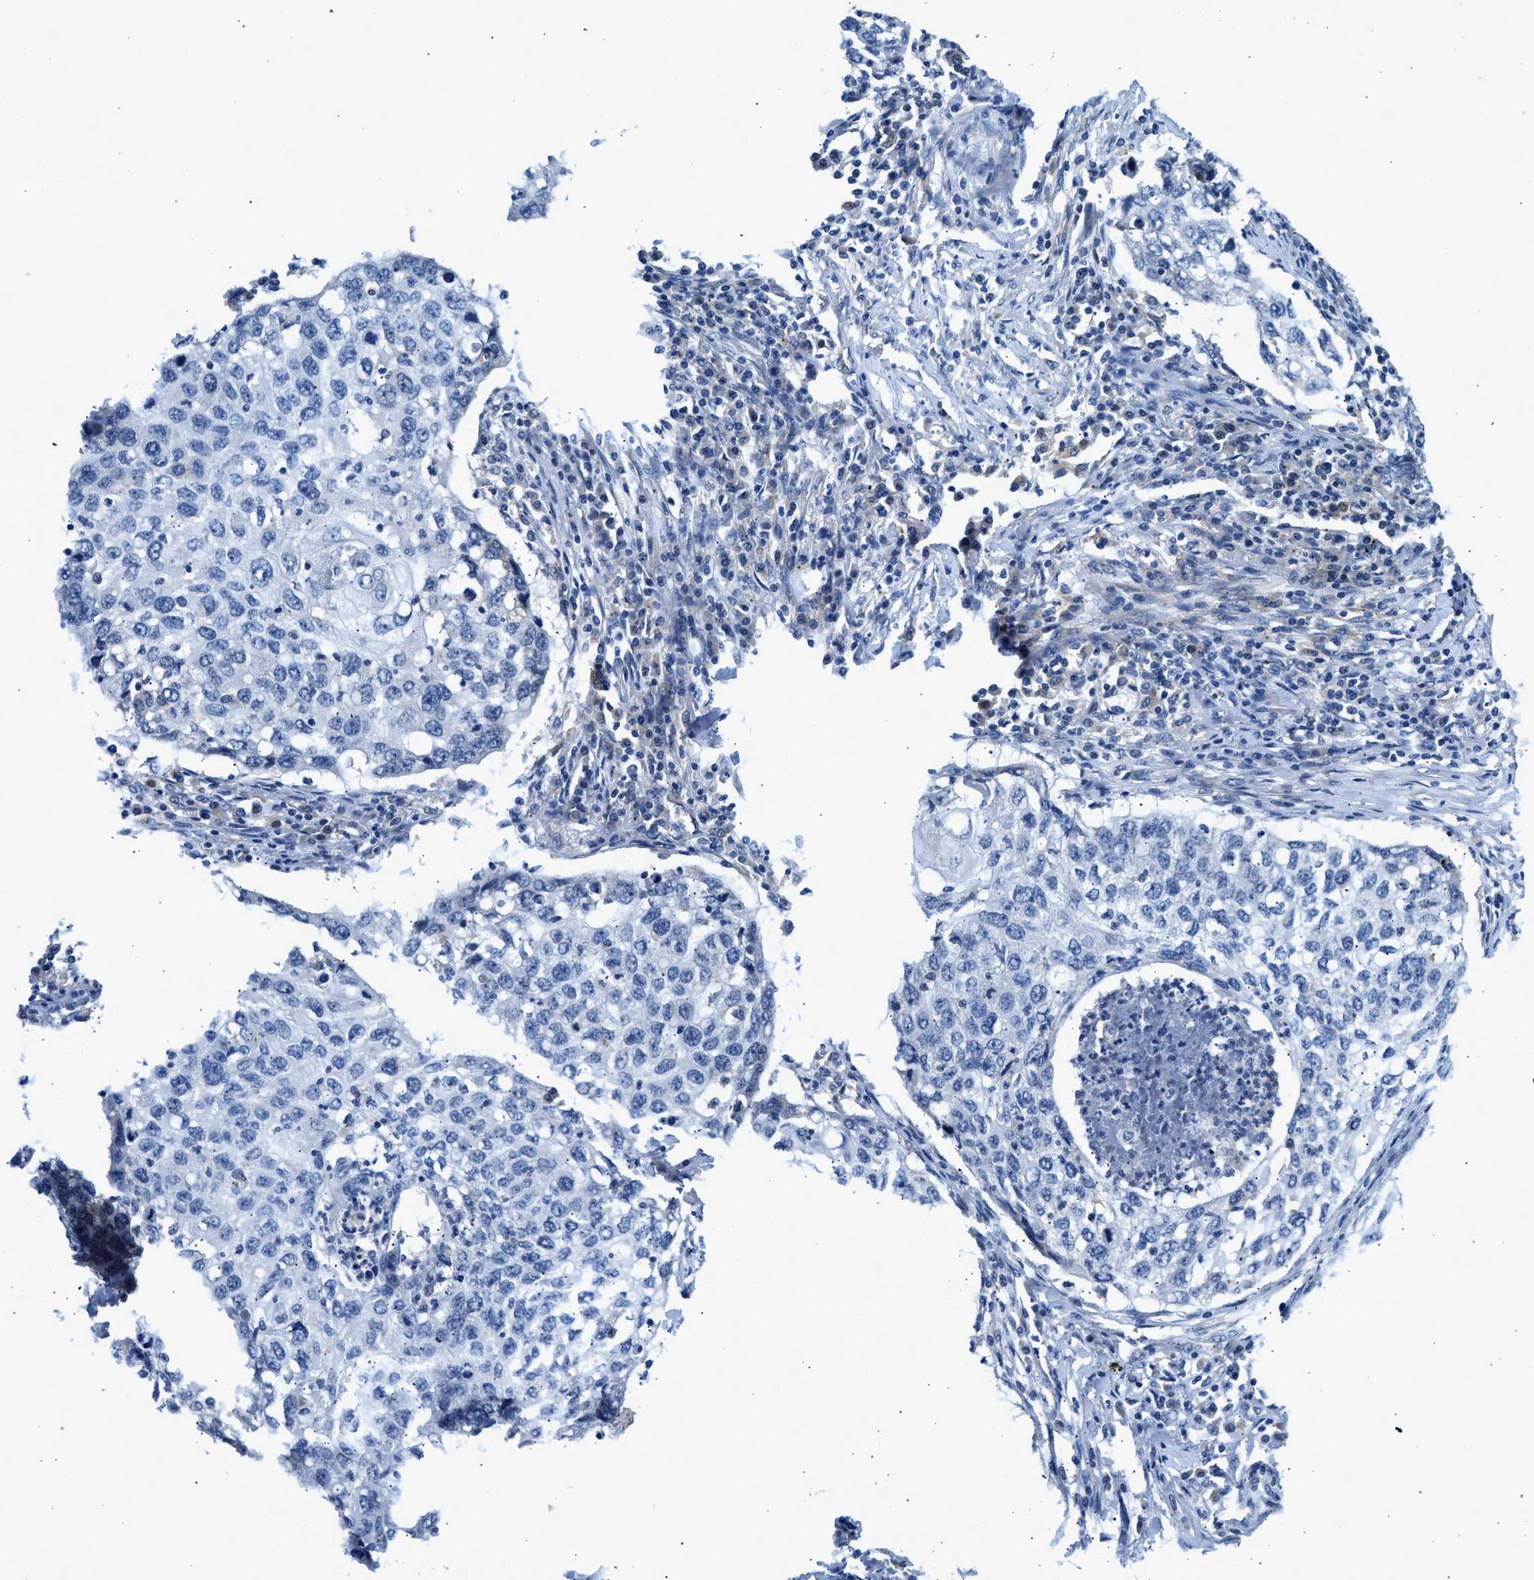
{"staining": {"intensity": "negative", "quantity": "none", "location": "none"}, "tissue": "lung cancer", "cell_type": "Tumor cells", "image_type": "cancer", "snomed": [{"axis": "morphology", "description": "Squamous cell carcinoma, NOS"}, {"axis": "topography", "description": "Lung"}], "caption": "This is an IHC image of lung squamous cell carcinoma. There is no positivity in tumor cells.", "gene": "LPIN2", "patient": {"sex": "female", "age": 63}}